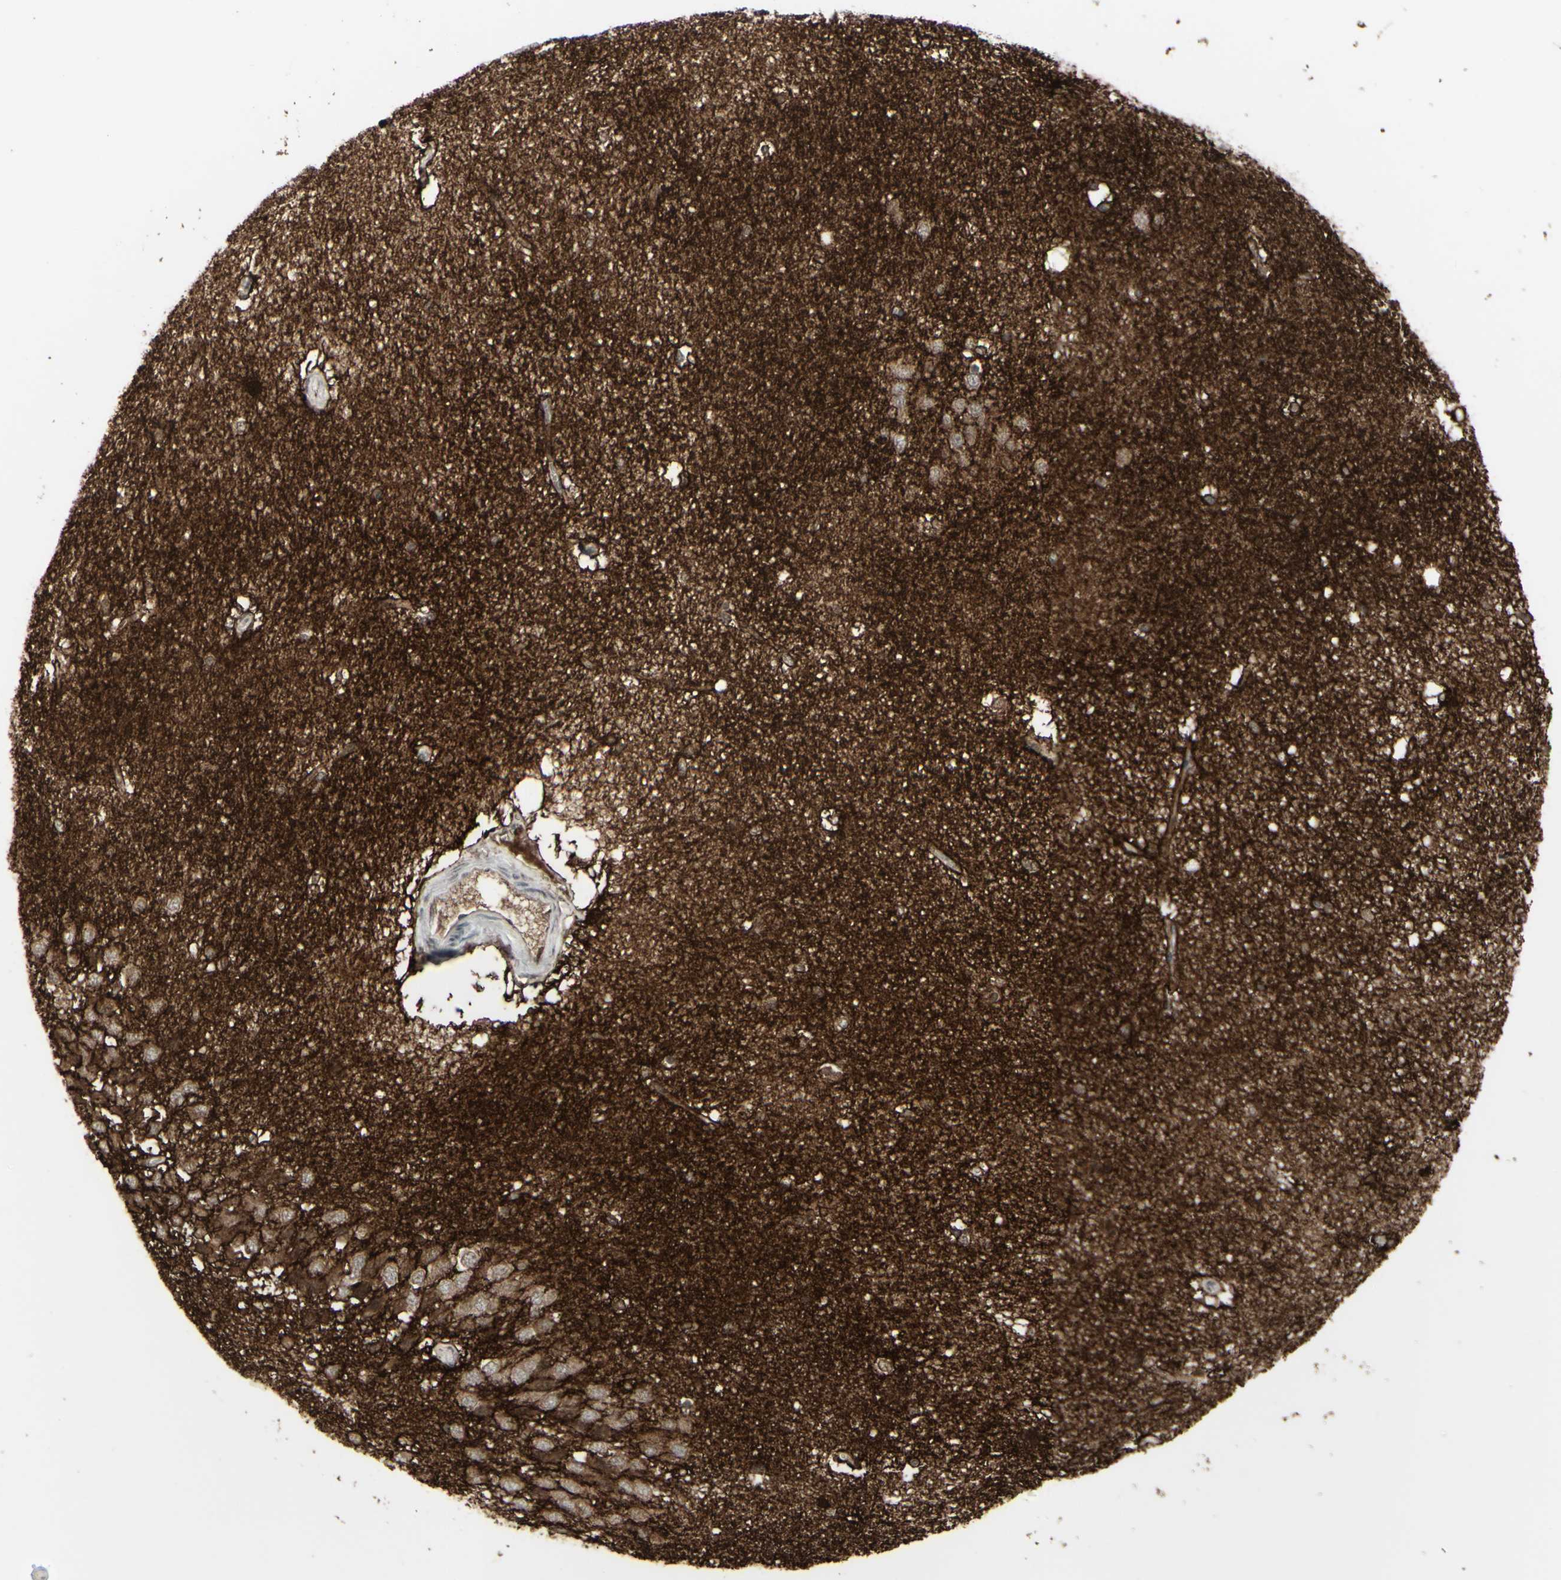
{"staining": {"intensity": "strong", "quantity": "<25%", "location": "cytoplasmic/membranous"}, "tissue": "hippocampus", "cell_type": "Glial cells", "image_type": "normal", "snomed": [{"axis": "morphology", "description": "Normal tissue, NOS"}, {"axis": "topography", "description": "Hippocampus"}], "caption": "The photomicrograph demonstrates immunohistochemical staining of benign hippocampus. There is strong cytoplasmic/membranous positivity is present in approximately <25% of glial cells. (DAB = brown stain, brightfield microscopy at high magnification).", "gene": "GJA1", "patient": {"sex": "female", "age": 19}}